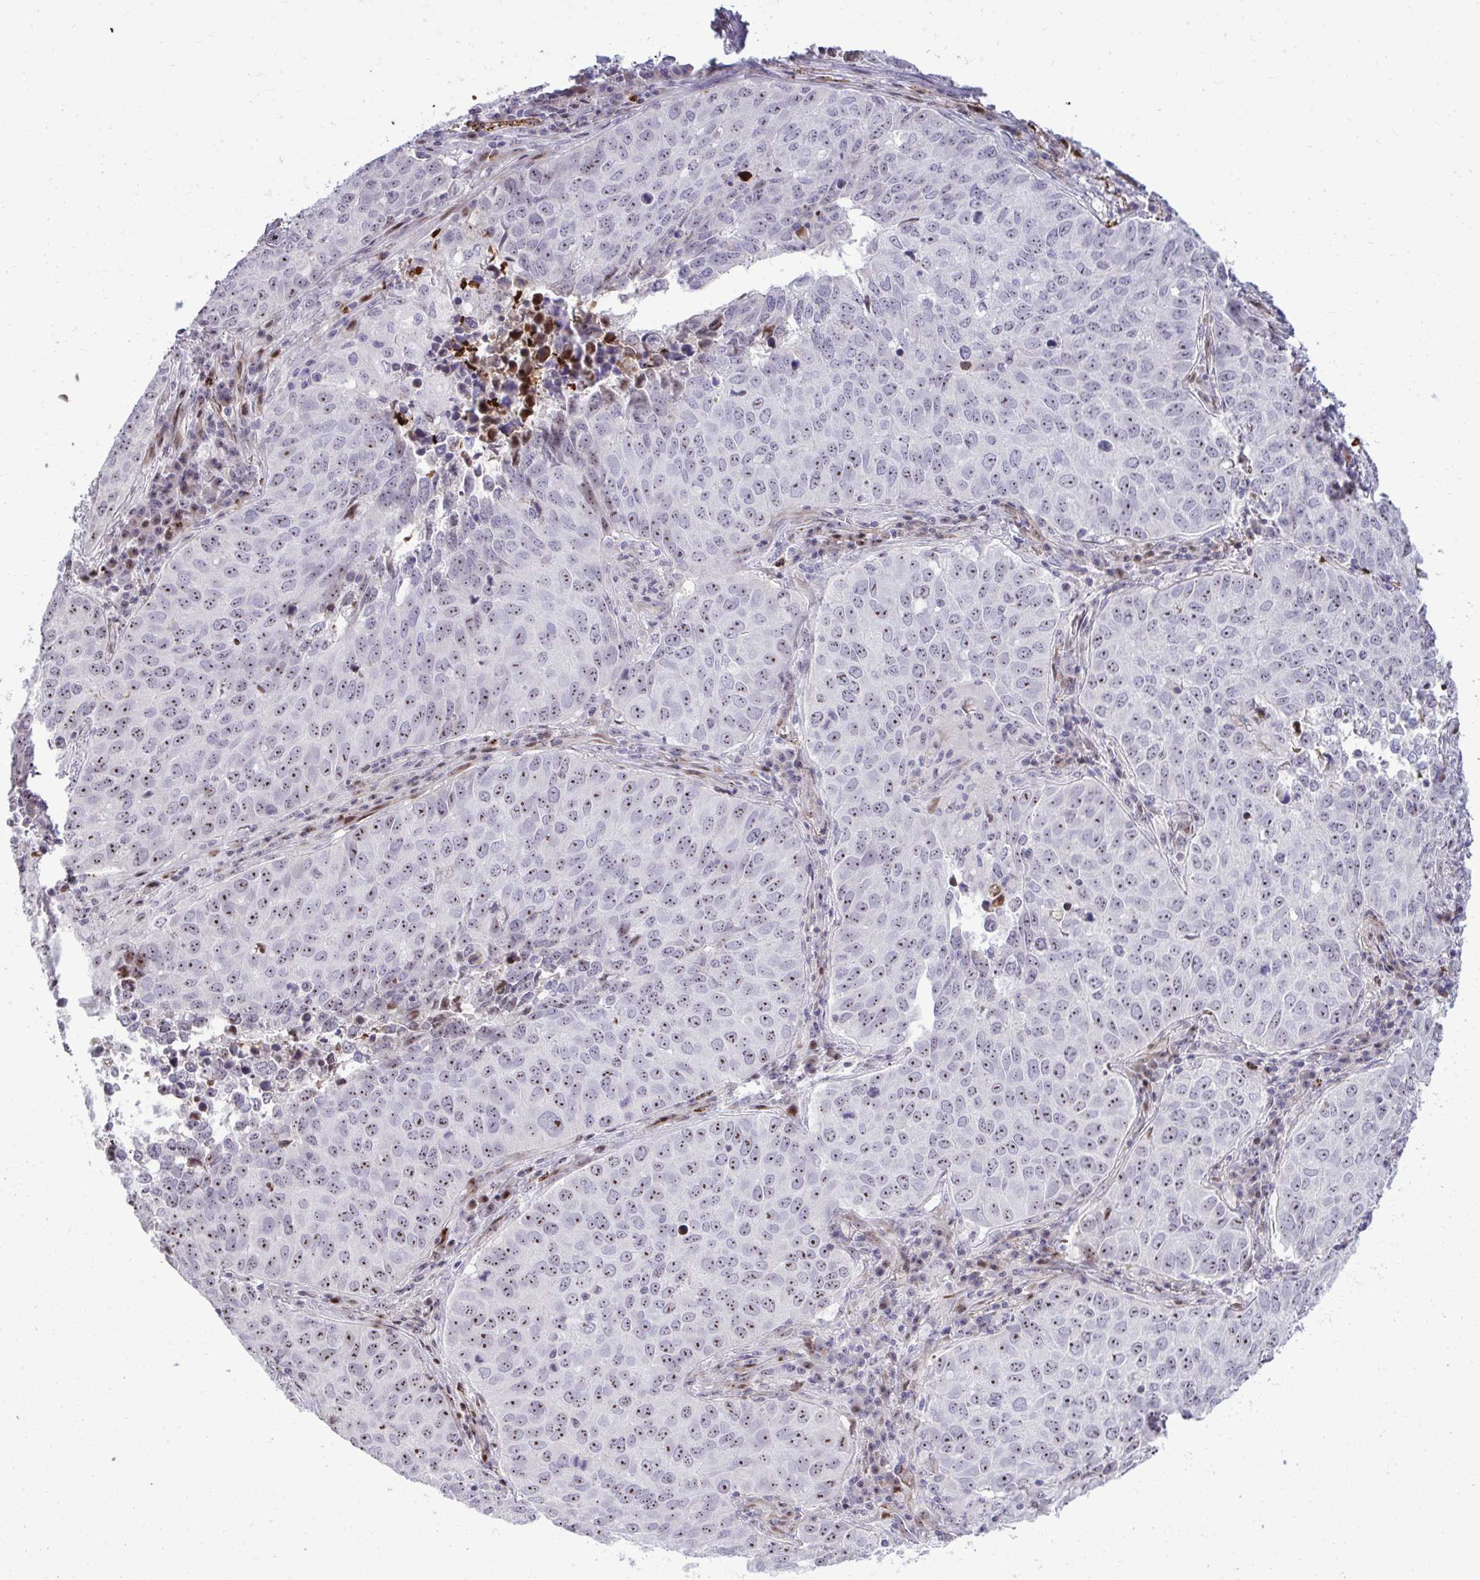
{"staining": {"intensity": "moderate", "quantity": ">75%", "location": "nuclear"}, "tissue": "lung cancer", "cell_type": "Tumor cells", "image_type": "cancer", "snomed": [{"axis": "morphology", "description": "Adenocarcinoma, NOS"}, {"axis": "topography", "description": "Lung"}], "caption": "A histopathology image of lung adenocarcinoma stained for a protein displays moderate nuclear brown staining in tumor cells.", "gene": "DLX4", "patient": {"sex": "female", "age": 50}}